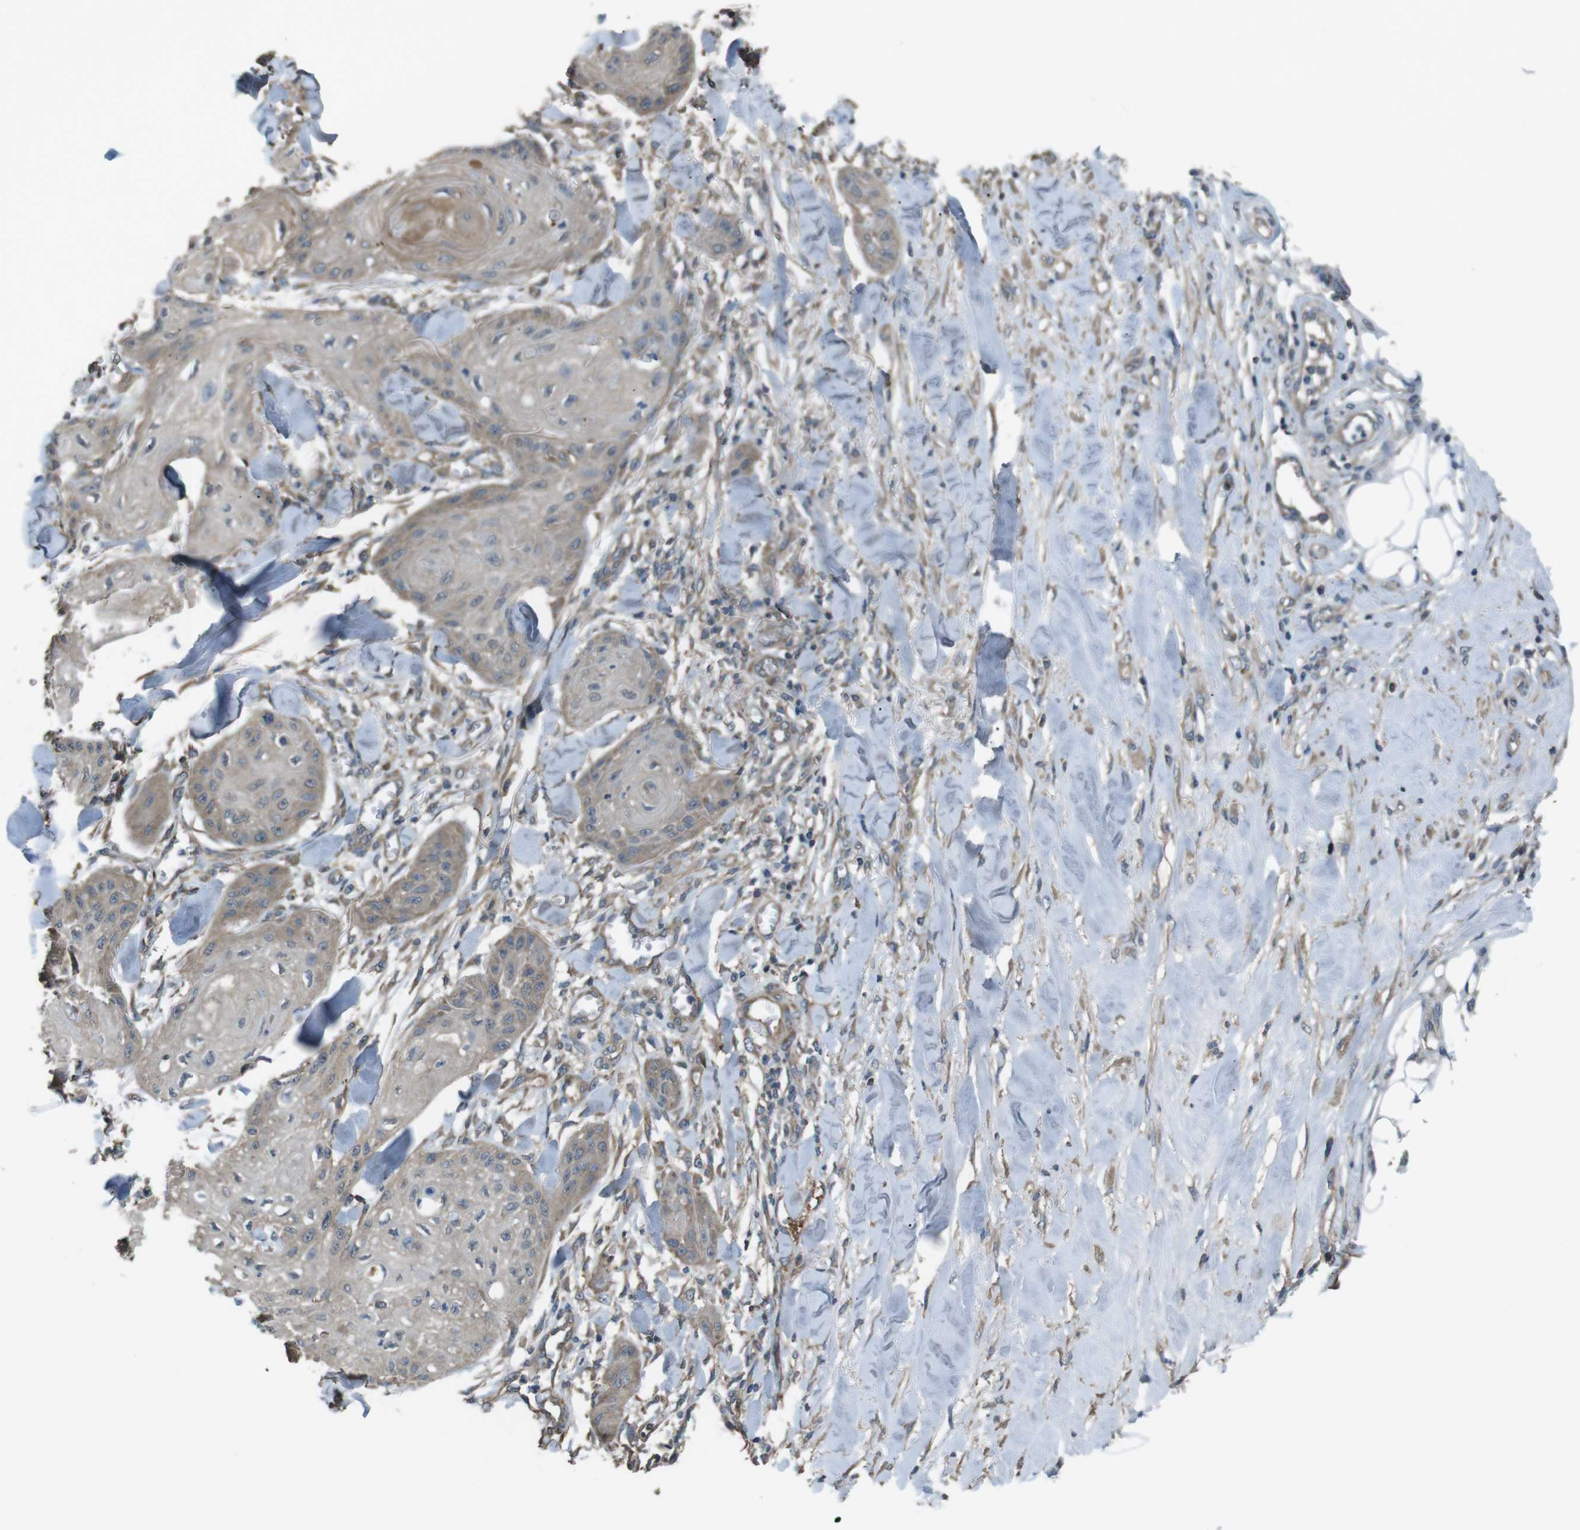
{"staining": {"intensity": "weak", "quantity": ">75%", "location": "cytoplasmic/membranous"}, "tissue": "skin cancer", "cell_type": "Tumor cells", "image_type": "cancer", "snomed": [{"axis": "morphology", "description": "Squamous cell carcinoma, NOS"}, {"axis": "topography", "description": "Skin"}], "caption": "A brown stain labels weak cytoplasmic/membranous positivity of a protein in skin cancer tumor cells.", "gene": "FUT2", "patient": {"sex": "male", "age": 74}}